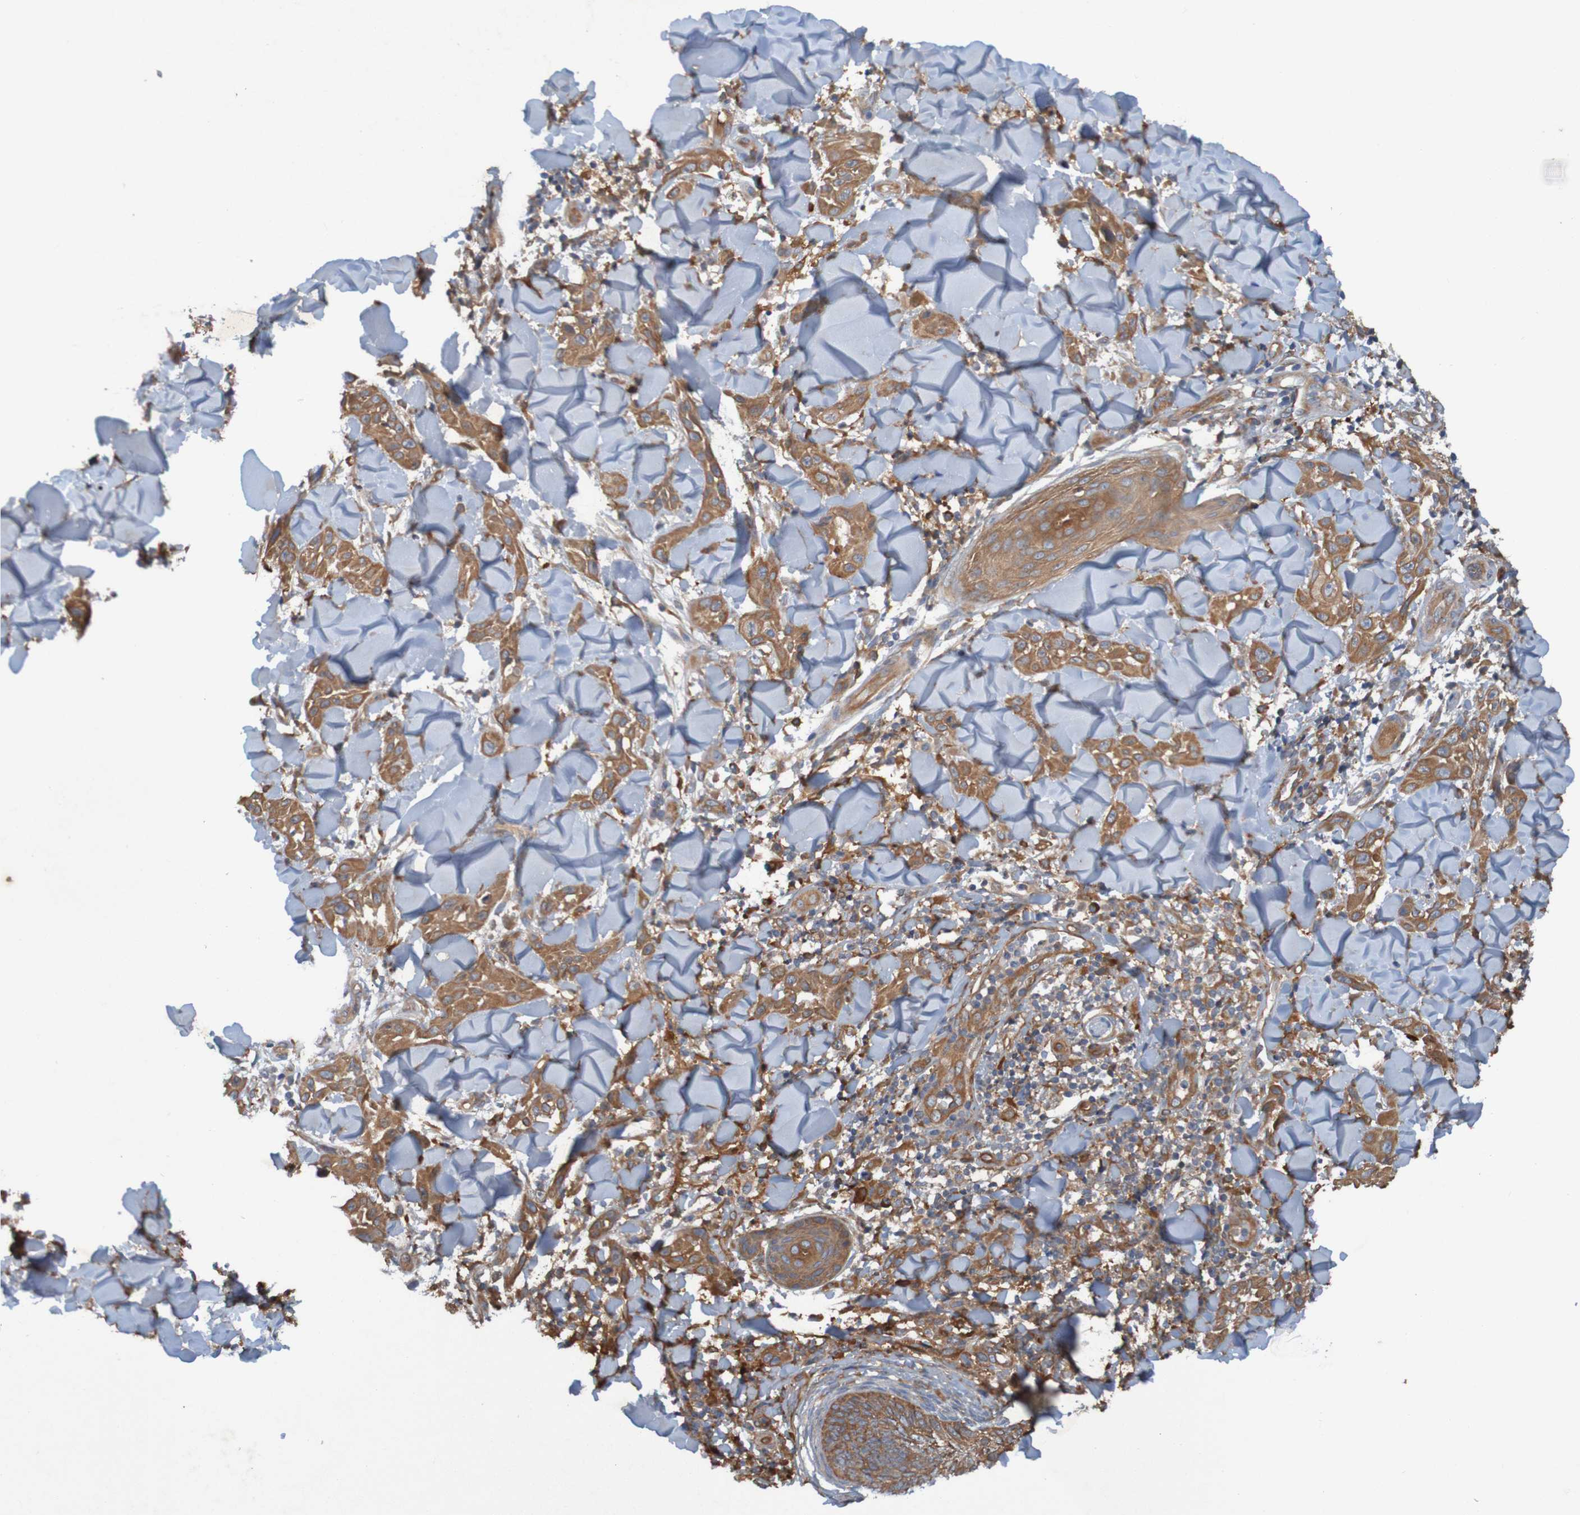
{"staining": {"intensity": "moderate", "quantity": ">75%", "location": "cytoplasmic/membranous"}, "tissue": "skin cancer", "cell_type": "Tumor cells", "image_type": "cancer", "snomed": [{"axis": "morphology", "description": "Squamous cell carcinoma, NOS"}, {"axis": "topography", "description": "Skin"}], "caption": "A micrograph showing moderate cytoplasmic/membranous expression in approximately >75% of tumor cells in skin cancer (squamous cell carcinoma), as visualized by brown immunohistochemical staining.", "gene": "DNAJC4", "patient": {"sex": "male", "age": 24}}